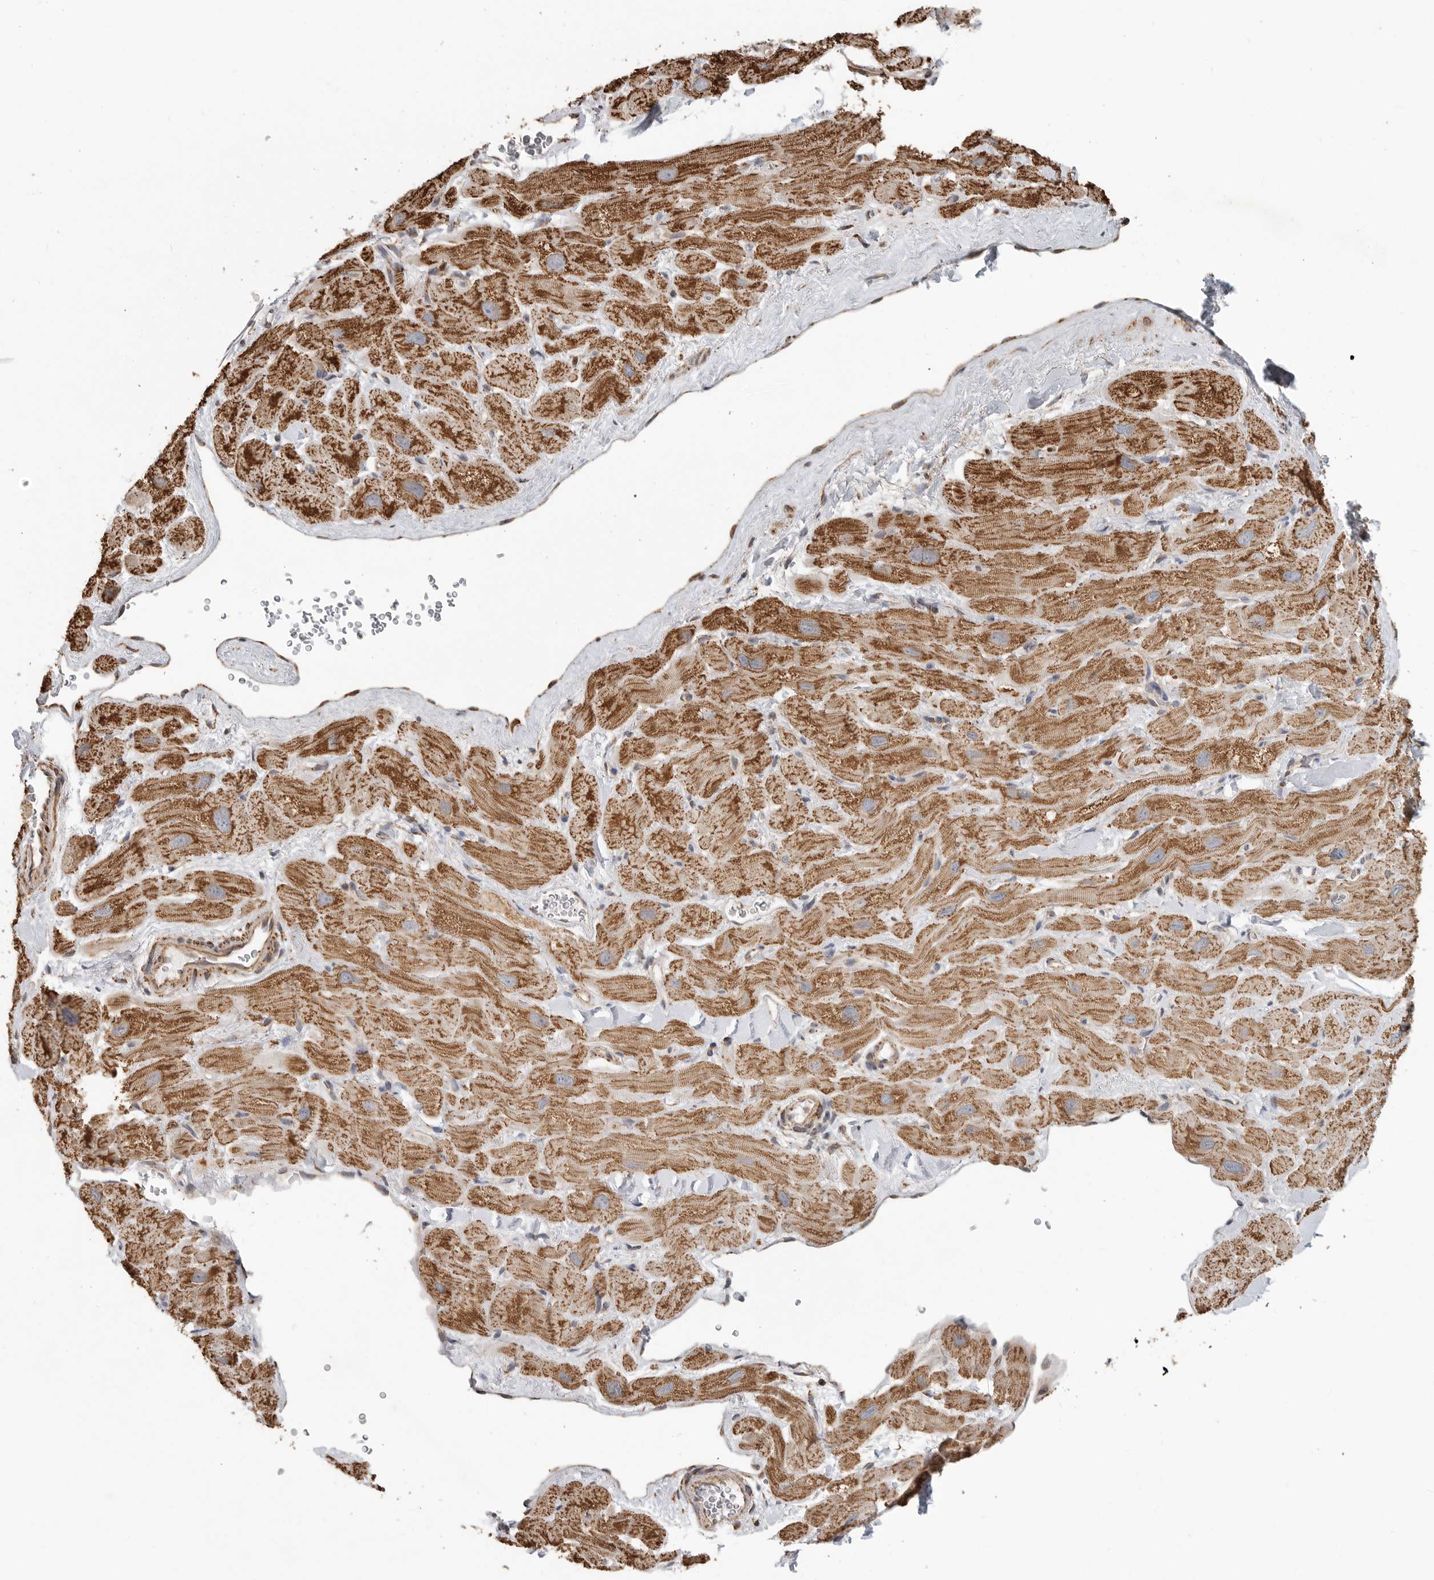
{"staining": {"intensity": "strong", "quantity": ">75%", "location": "cytoplasmic/membranous"}, "tissue": "heart muscle", "cell_type": "Cardiomyocytes", "image_type": "normal", "snomed": [{"axis": "morphology", "description": "Normal tissue, NOS"}, {"axis": "topography", "description": "Heart"}], "caption": "Brown immunohistochemical staining in normal human heart muscle exhibits strong cytoplasmic/membranous expression in about >75% of cardiomyocytes. (Stains: DAB (3,3'-diaminobenzidine) in brown, nuclei in blue, Microscopy: brightfield microscopy at high magnification).", "gene": "GCNT2", "patient": {"sex": "male", "age": 49}}